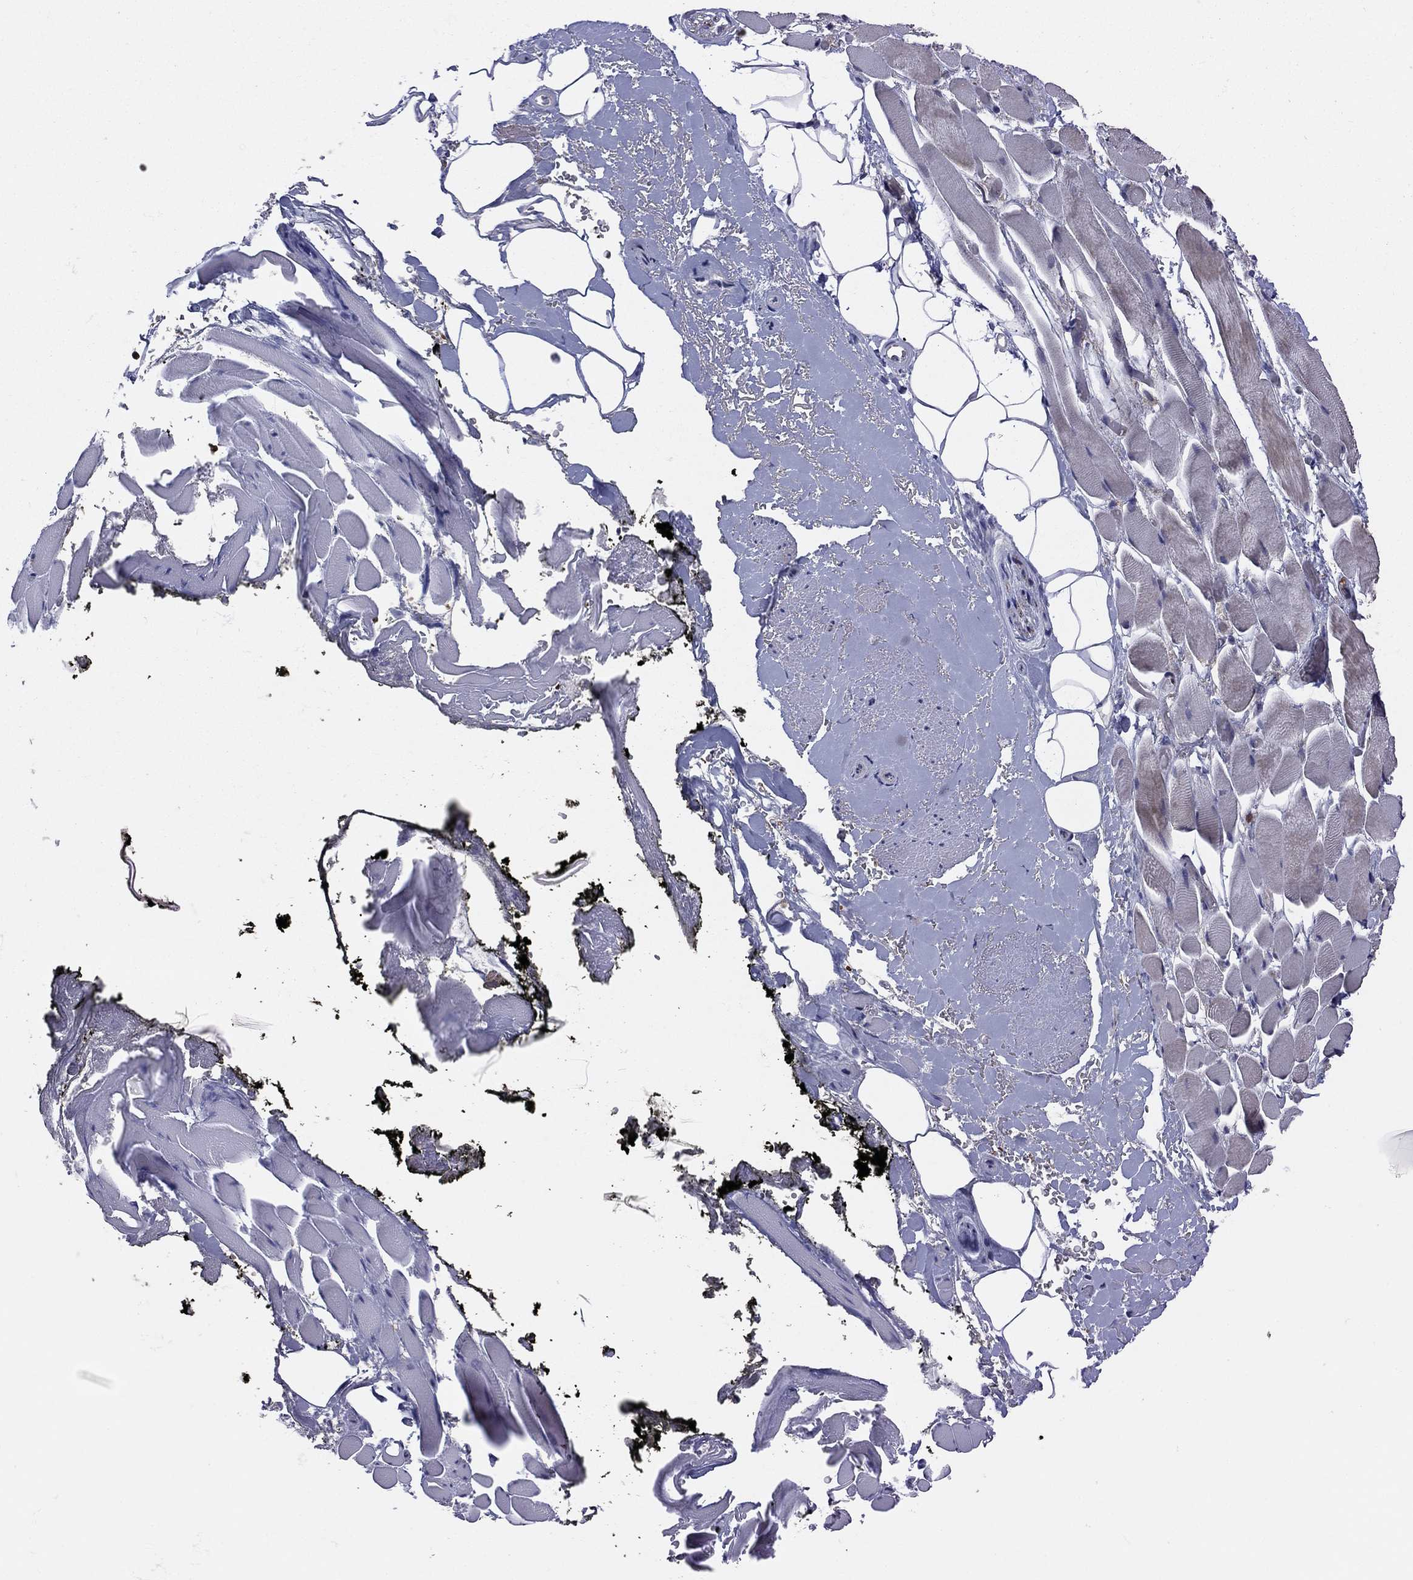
{"staining": {"intensity": "negative", "quantity": "none", "location": "none"}, "tissue": "adipose tissue", "cell_type": "Adipocytes", "image_type": "normal", "snomed": [{"axis": "morphology", "description": "Normal tissue, NOS"}, {"axis": "topography", "description": "Anal"}, {"axis": "topography", "description": "Peripheral nerve tissue"}], "caption": "Immunohistochemistry of unremarkable human adipose tissue displays no staining in adipocytes.", "gene": "MEA1", "patient": {"sex": "male", "age": 53}}